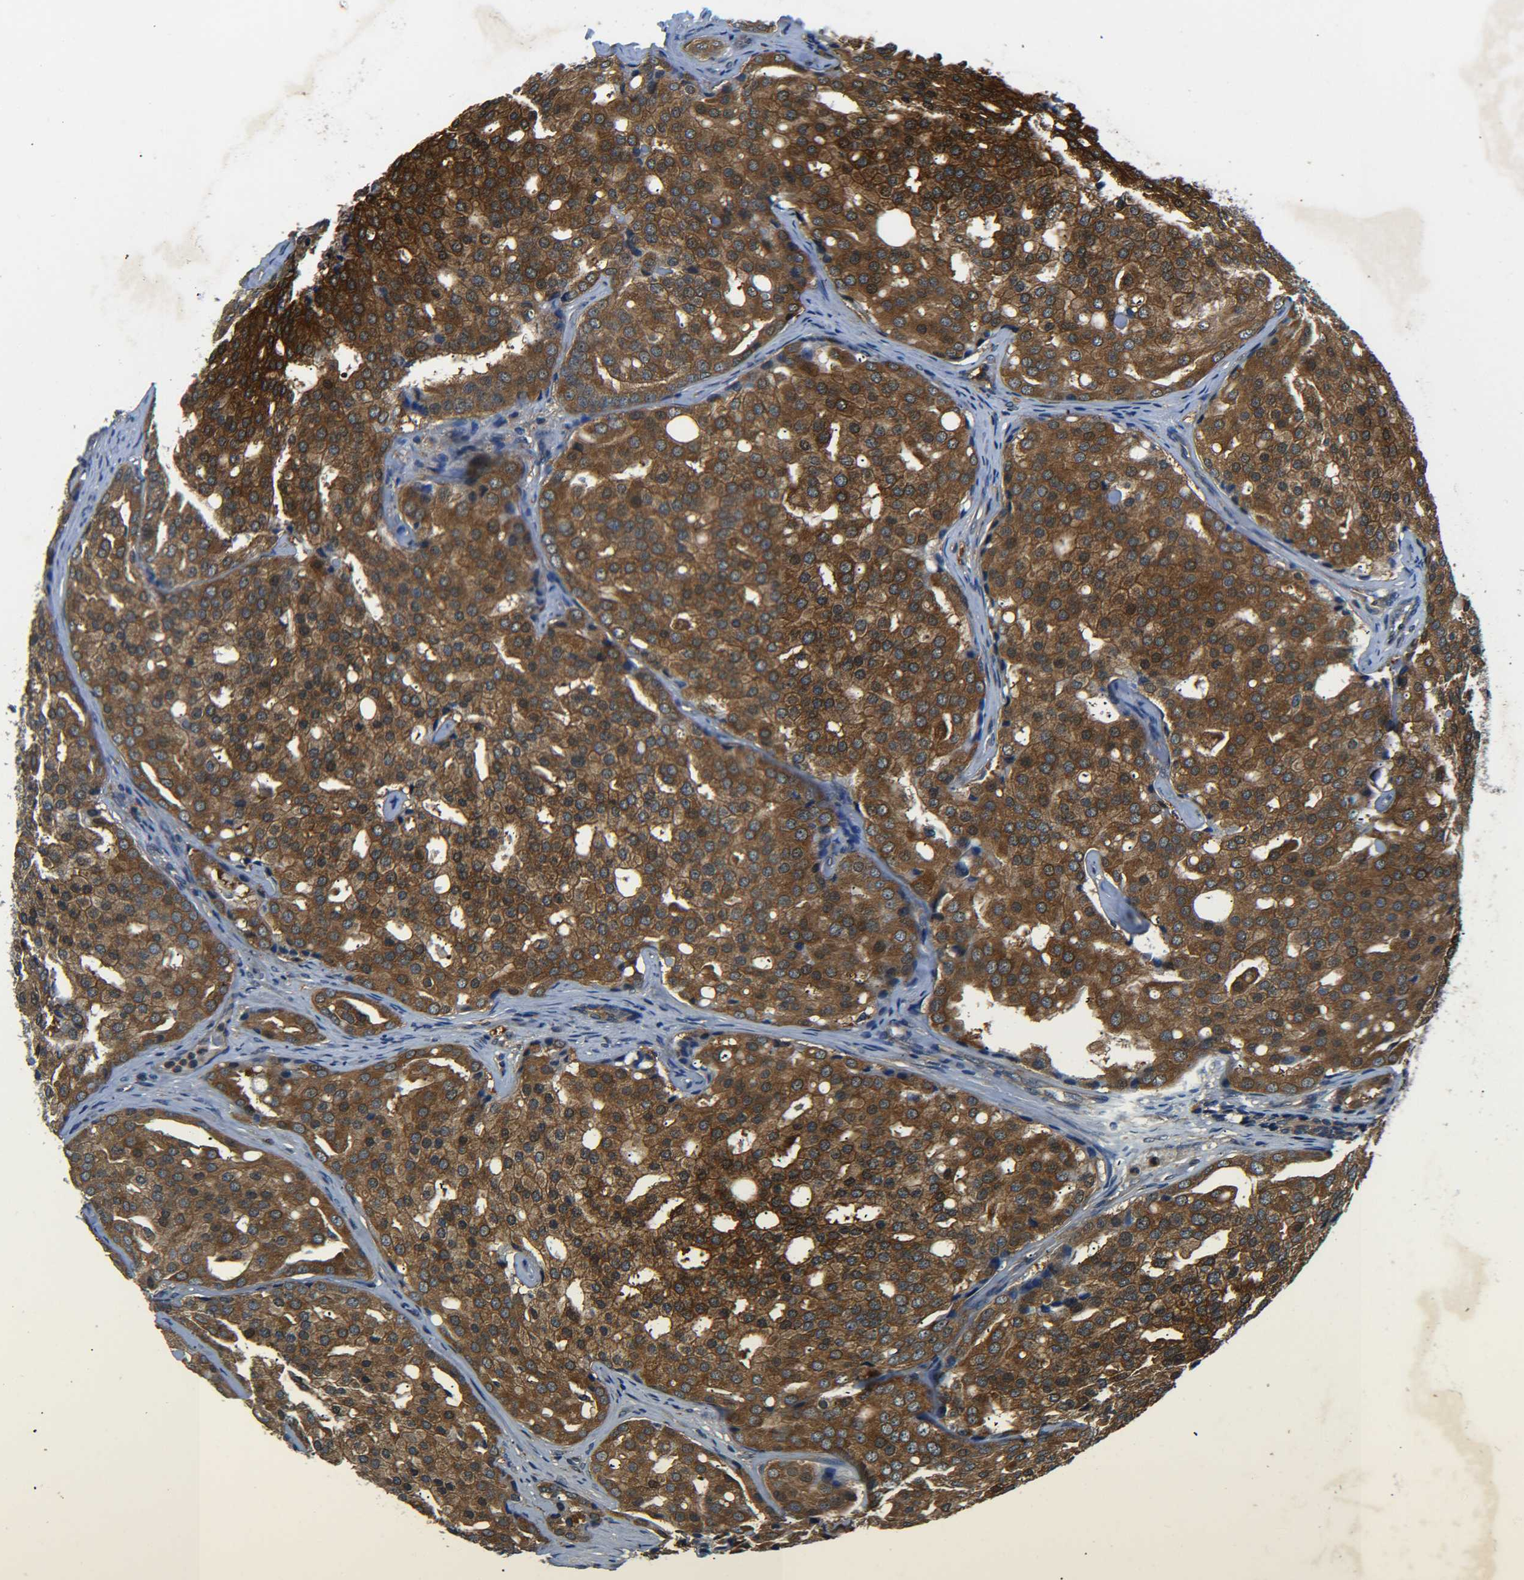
{"staining": {"intensity": "strong", "quantity": ">75%", "location": "cytoplasmic/membranous"}, "tissue": "prostate cancer", "cell_type": "Tumor cells", "image_type": "cancer", "snomed": [{"axis": "morphology", "description": "Adenocarcinoma, High grade"}, {"axis": "topography", "description": "Prostate"}], "caption": "IHC of prostate cancer reveals high levels of strong cytoplasmic/membranous expression in about >75% of tumor cells.", "gene": "PREB", "patient": {"sex": "male", "age": 64}}